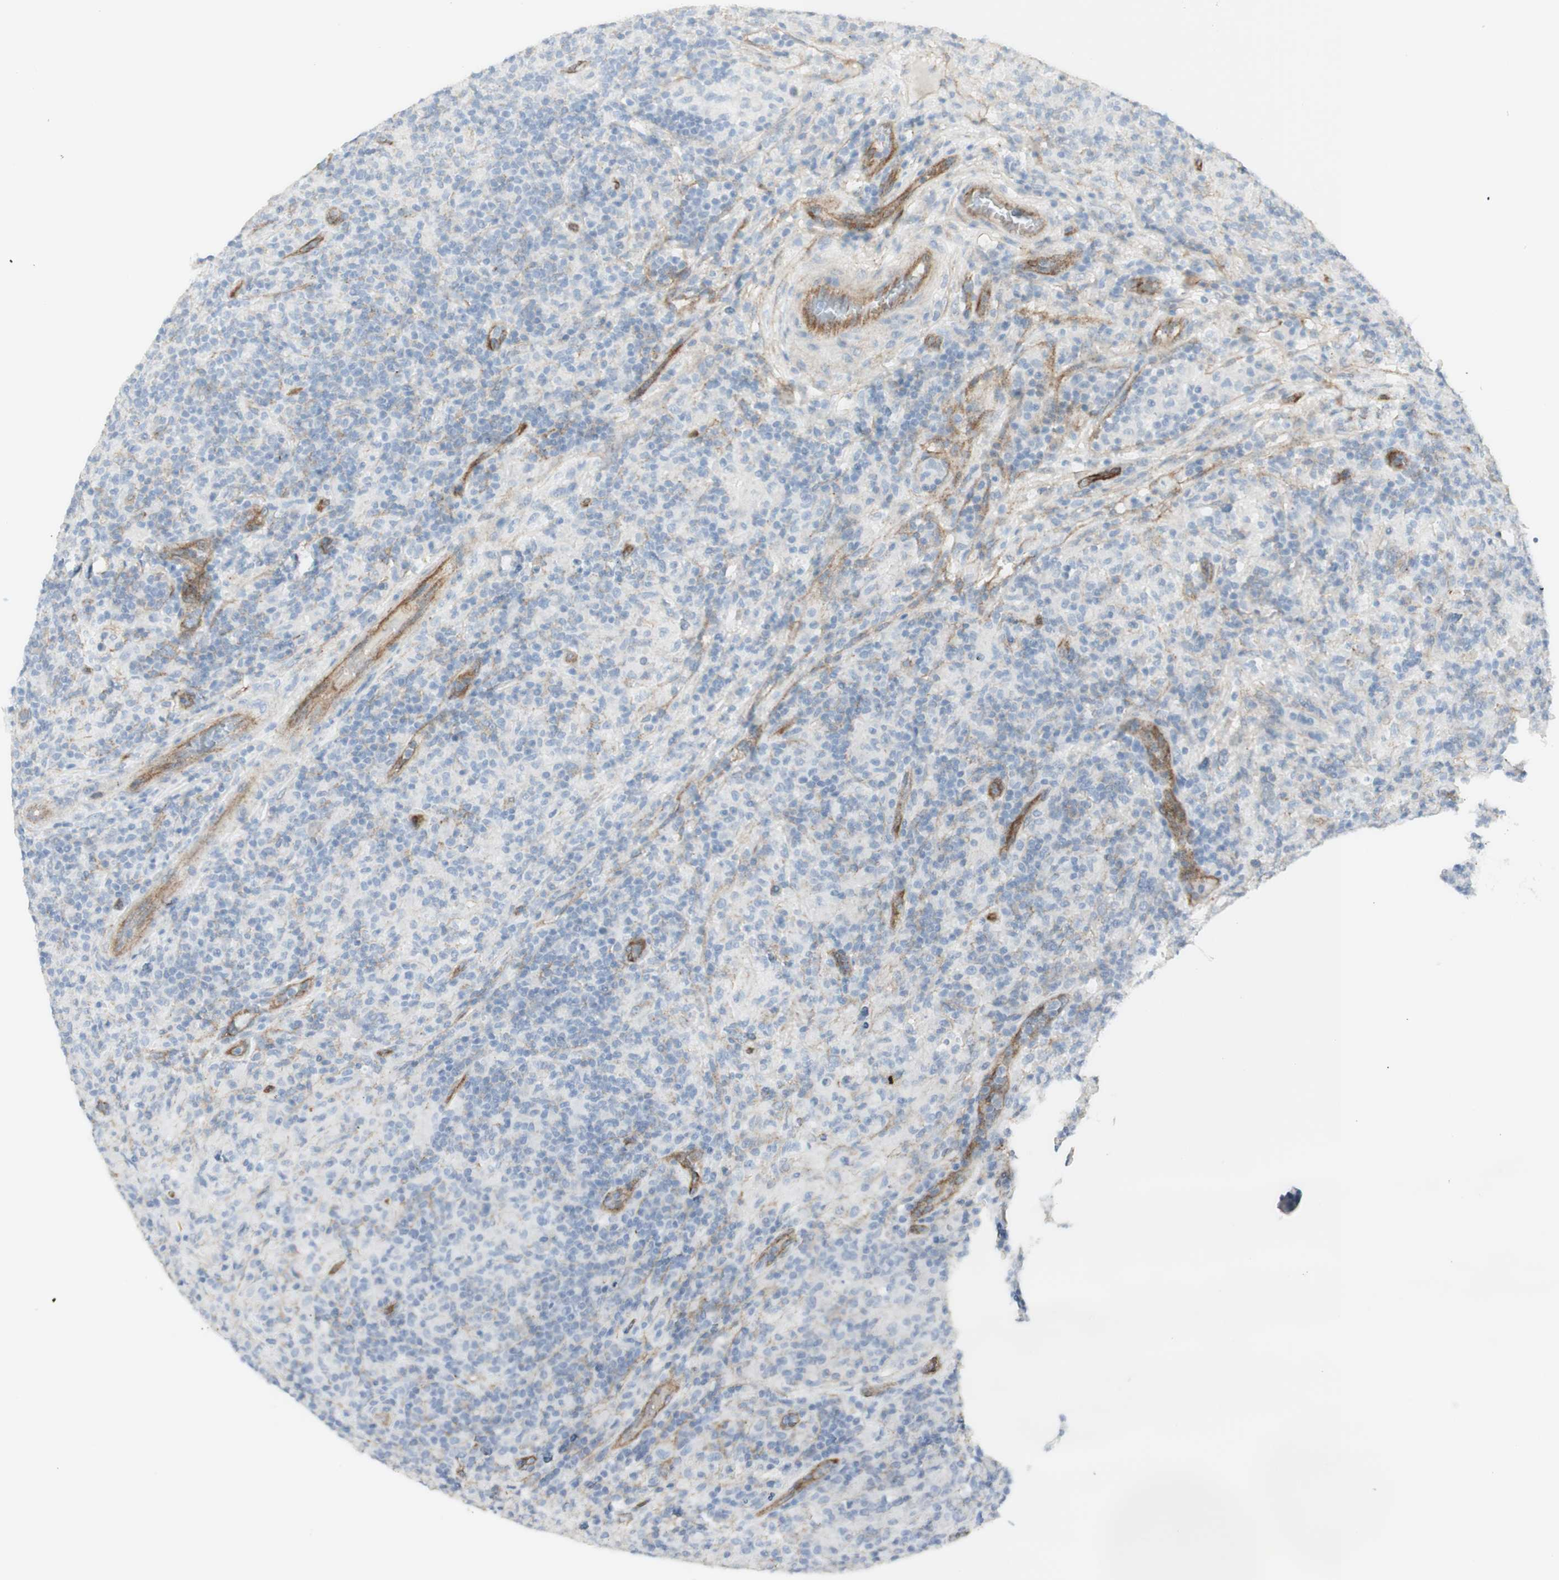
{"staining": {"intensity": "weak", "quantity": "<25%", "location": "cytoplasmic/membranous"}, "tissue": "lymphoma", "cell_type": "Tumor cells", "image_type": "cancer", "snomed": [{"axis": "morphology", "description": "Hodgkin's disease, NOS"}, {"axis": "topography", "description": "Lymph node"}], "caption": "Protein analysis of lymphoma displays no significant positivity in tumor cells.", "gene": "MYO6", "patient": {"sex": "male", "age": 70}}